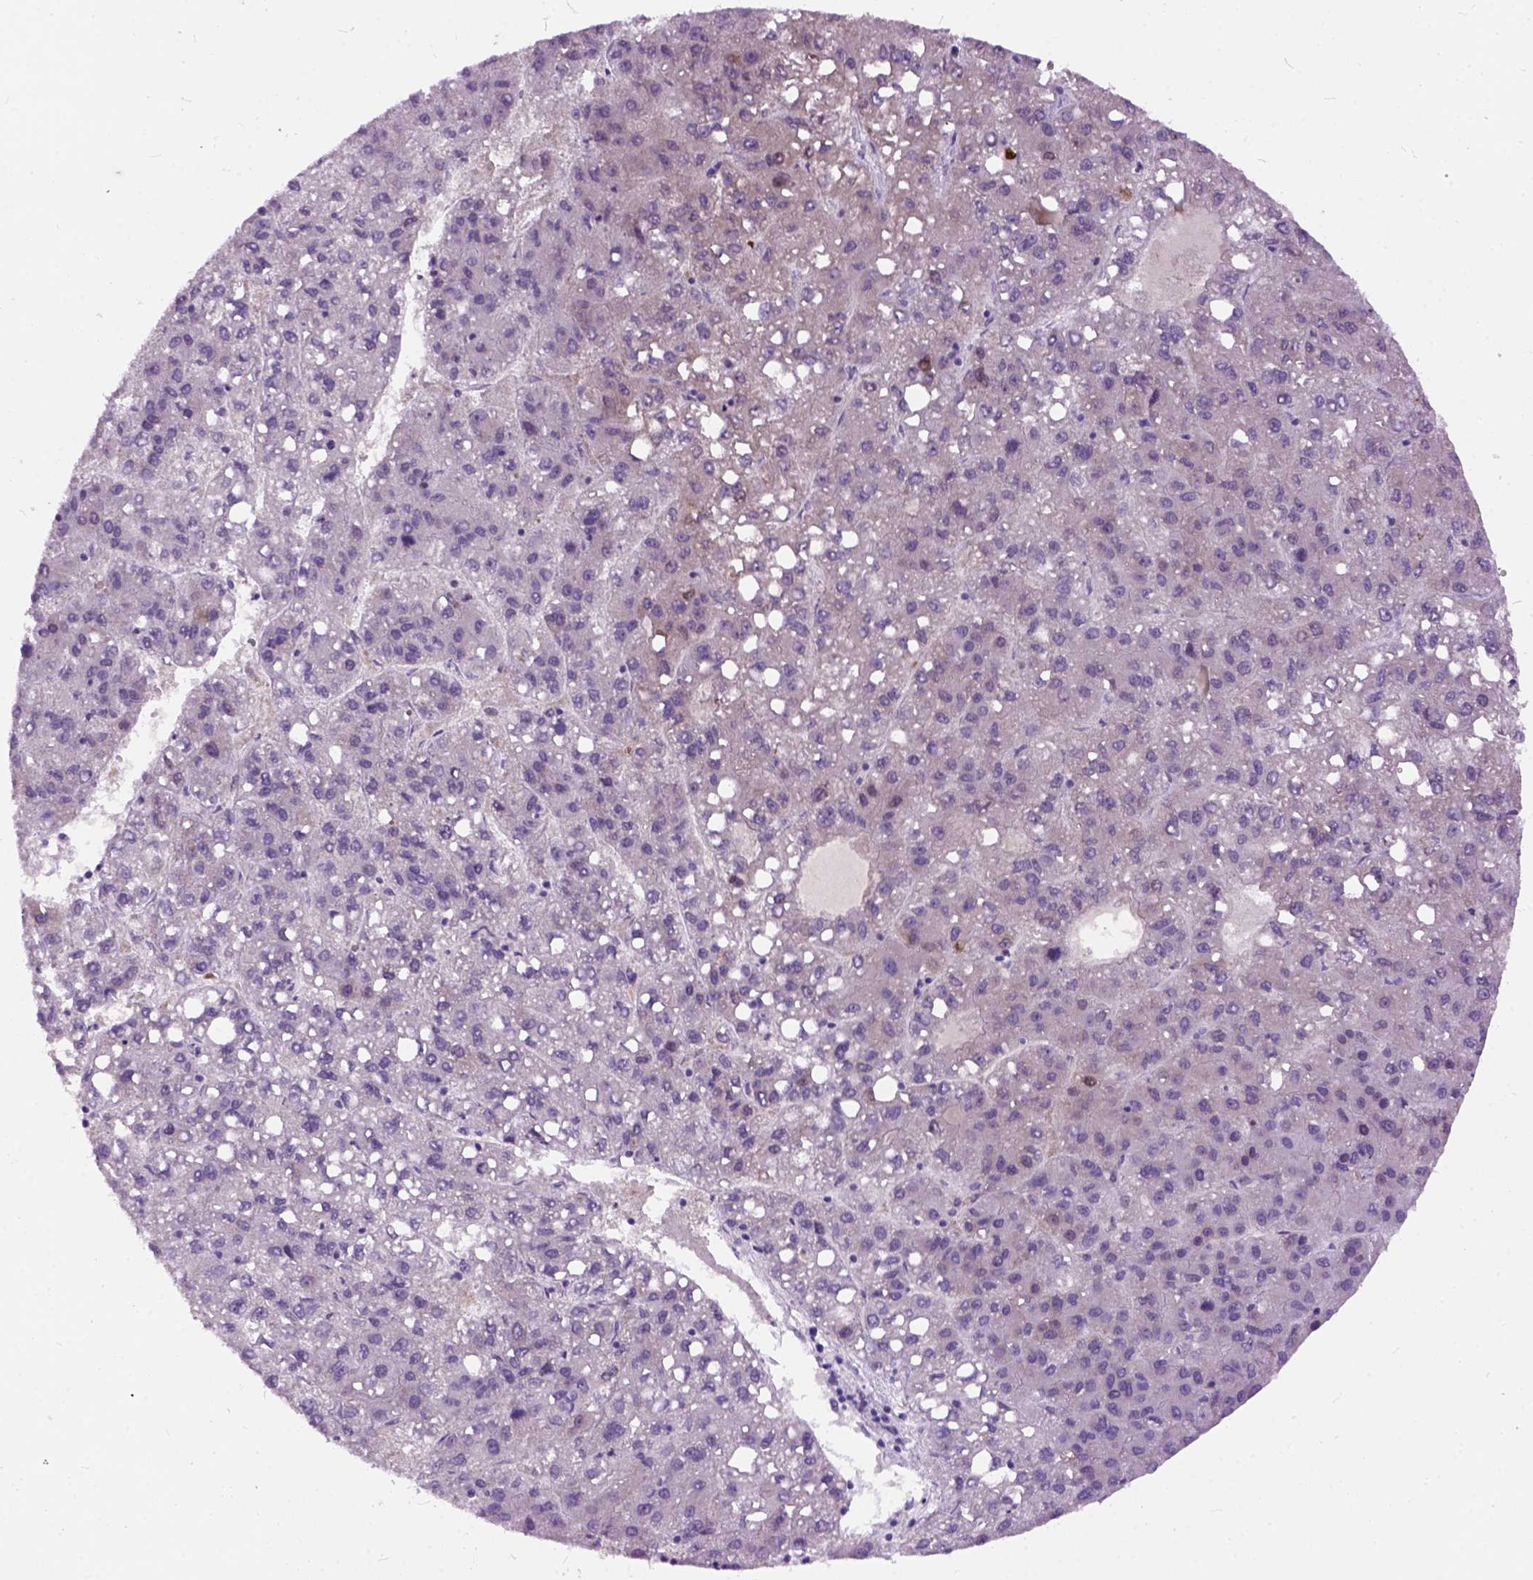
{"staining": {"intensity": "negative", "quantity": "none", "location": "none"}, "tissue": "liver cancer", "cell_type": "Tumor cells", "image_type": "cancer", "snomed": [{"axis": "morphology", "description": "Carcinoma, Hepatocellular, NOS"}, {"axis": "topography", "description": "Liver"}], "caption": "Protein analysis of liver cancer (hepatocellular carcinoma) demonstrates no significant expression in tumor cells. (Brightfield microscopy of DAB (3,3'-diaminobenzidine) immunohistochemistry at high magnification).", "gene": "MAPT", "patient": {"sex": "female", "age": 82}}